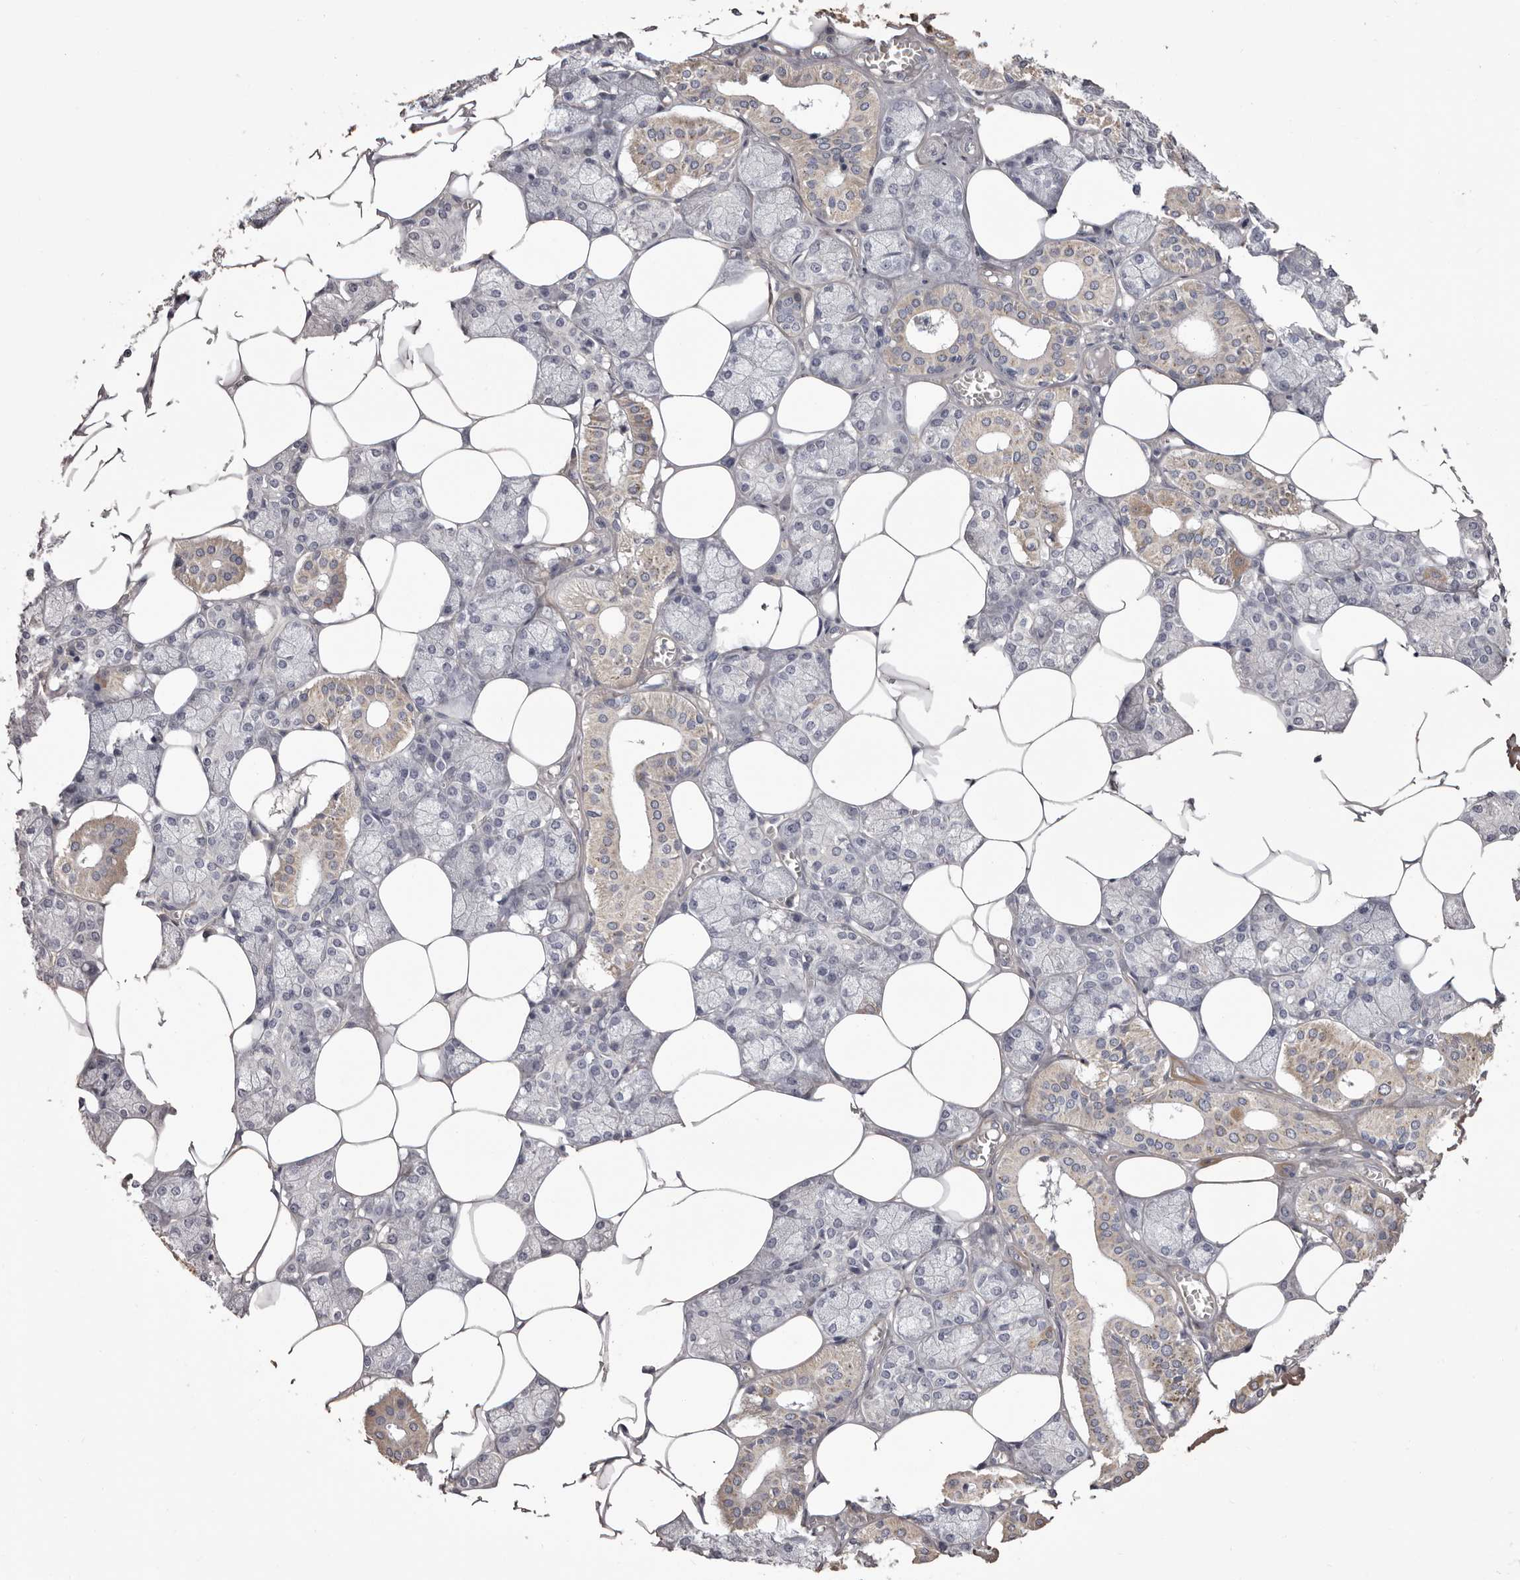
{"staining": {"intensity": "weak", "quantity": "<25%", "location": "cytoplasmic/membranous"}, "tissue": "salivary gland", "cell_type": "Glandular cells", "image_type": "normal", "snomed": [{"axis": "morphology", "description": "Normal tissue, NOS"}, {"axis": "topography", "description": "Salivary gland"}], "caption": "IHC histopathology image of unremarkable human salivary gland stained for a protein (brown), which reveals no positivity in glandular cells.", "gene": "COL6A1", "patient": {"sex": "male", "age": 62}}